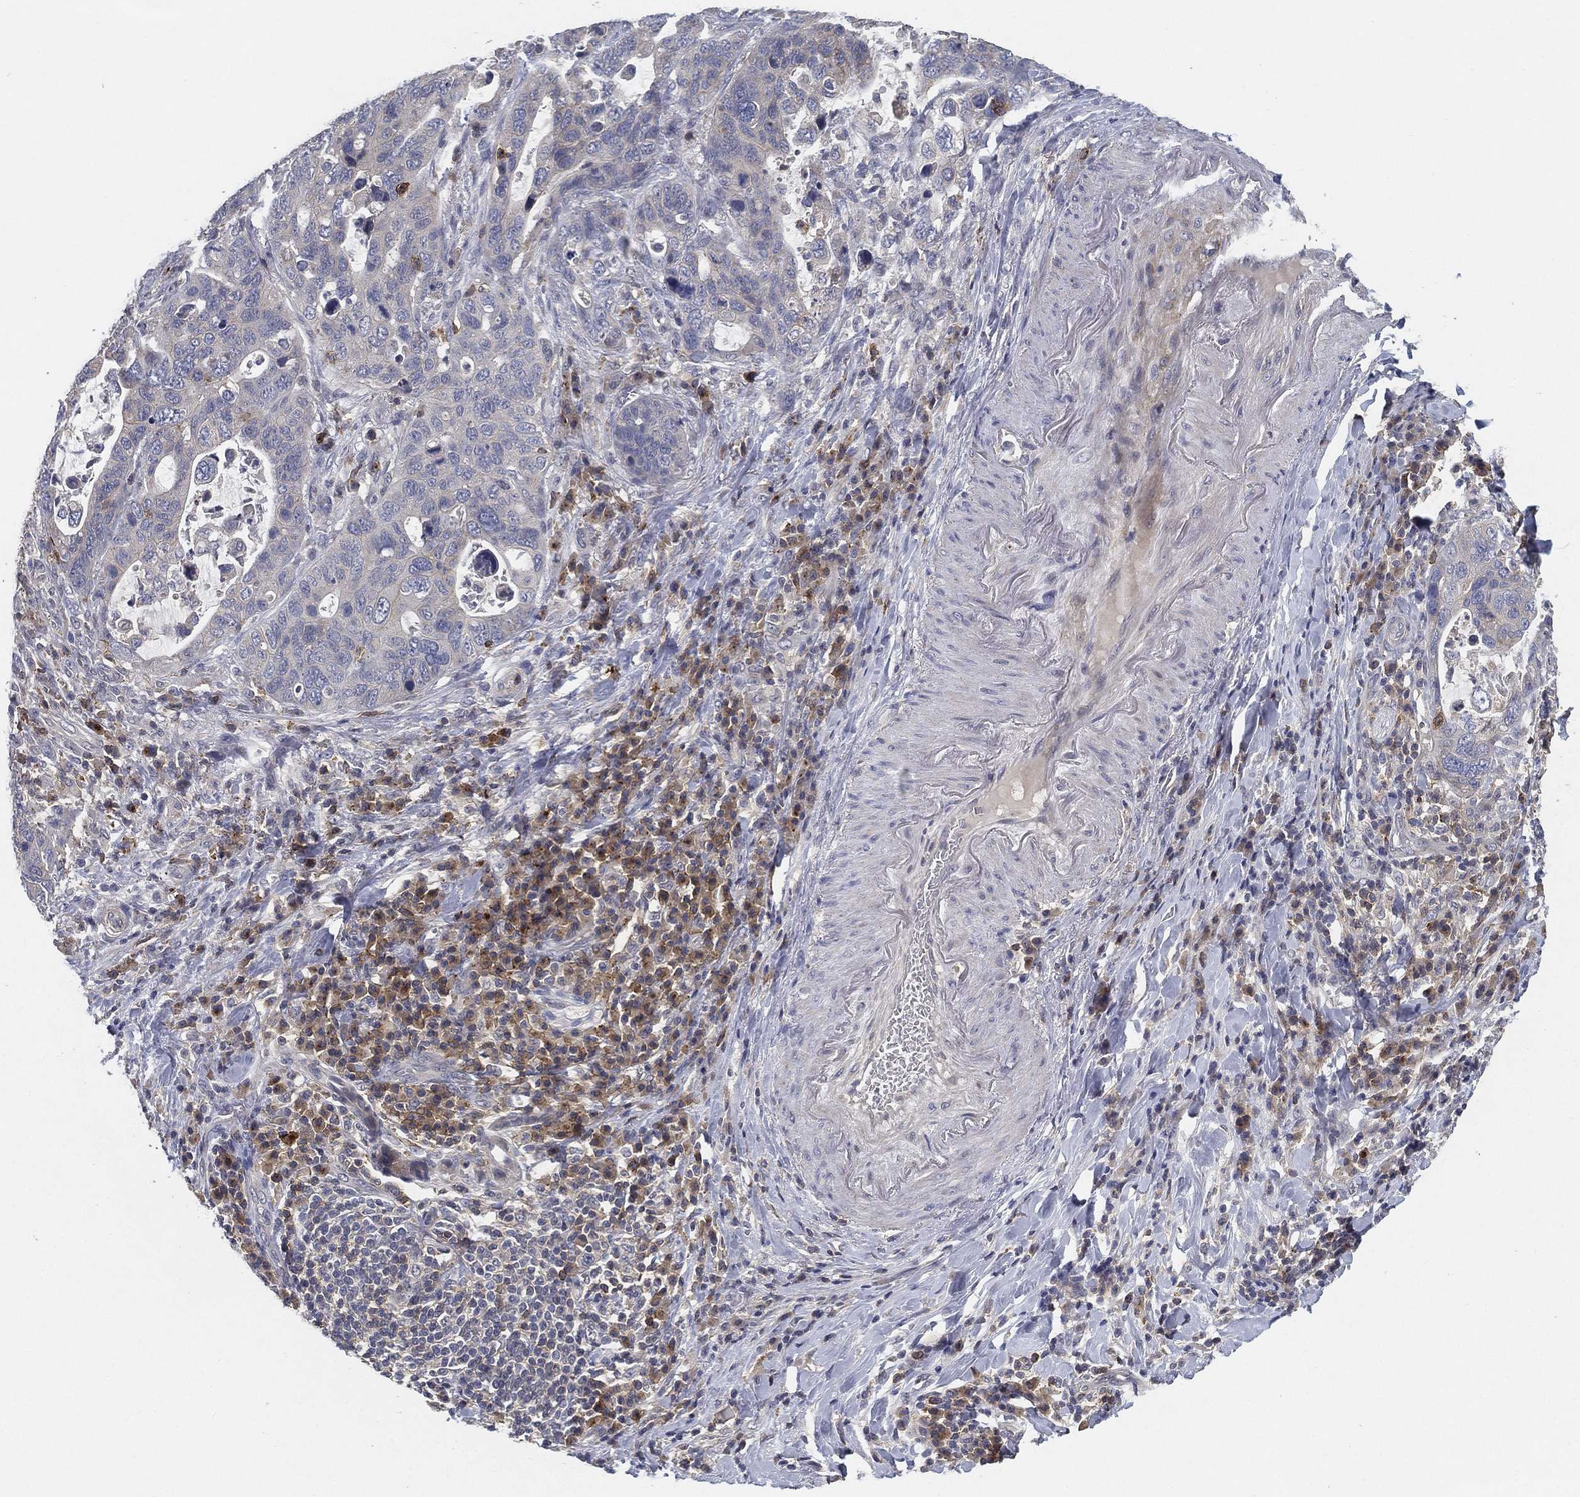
{"staining": {"intensity": "negative", "quantity": "none", "location": "none"}, "tissue": "stomach cancer", "cell_type": "Tumor cells", "image_type": "cancer", "snomed": [{"axis": "morphology", "description": "Adenocarcinoma, NOS"}, {"axis": "topography", "description": "Stomach"}], "caption": "Tumor cells show no significant staining in stomach cancer.", "gene": "CFAP251", "patient": {"sex": "male", "age": 54}}